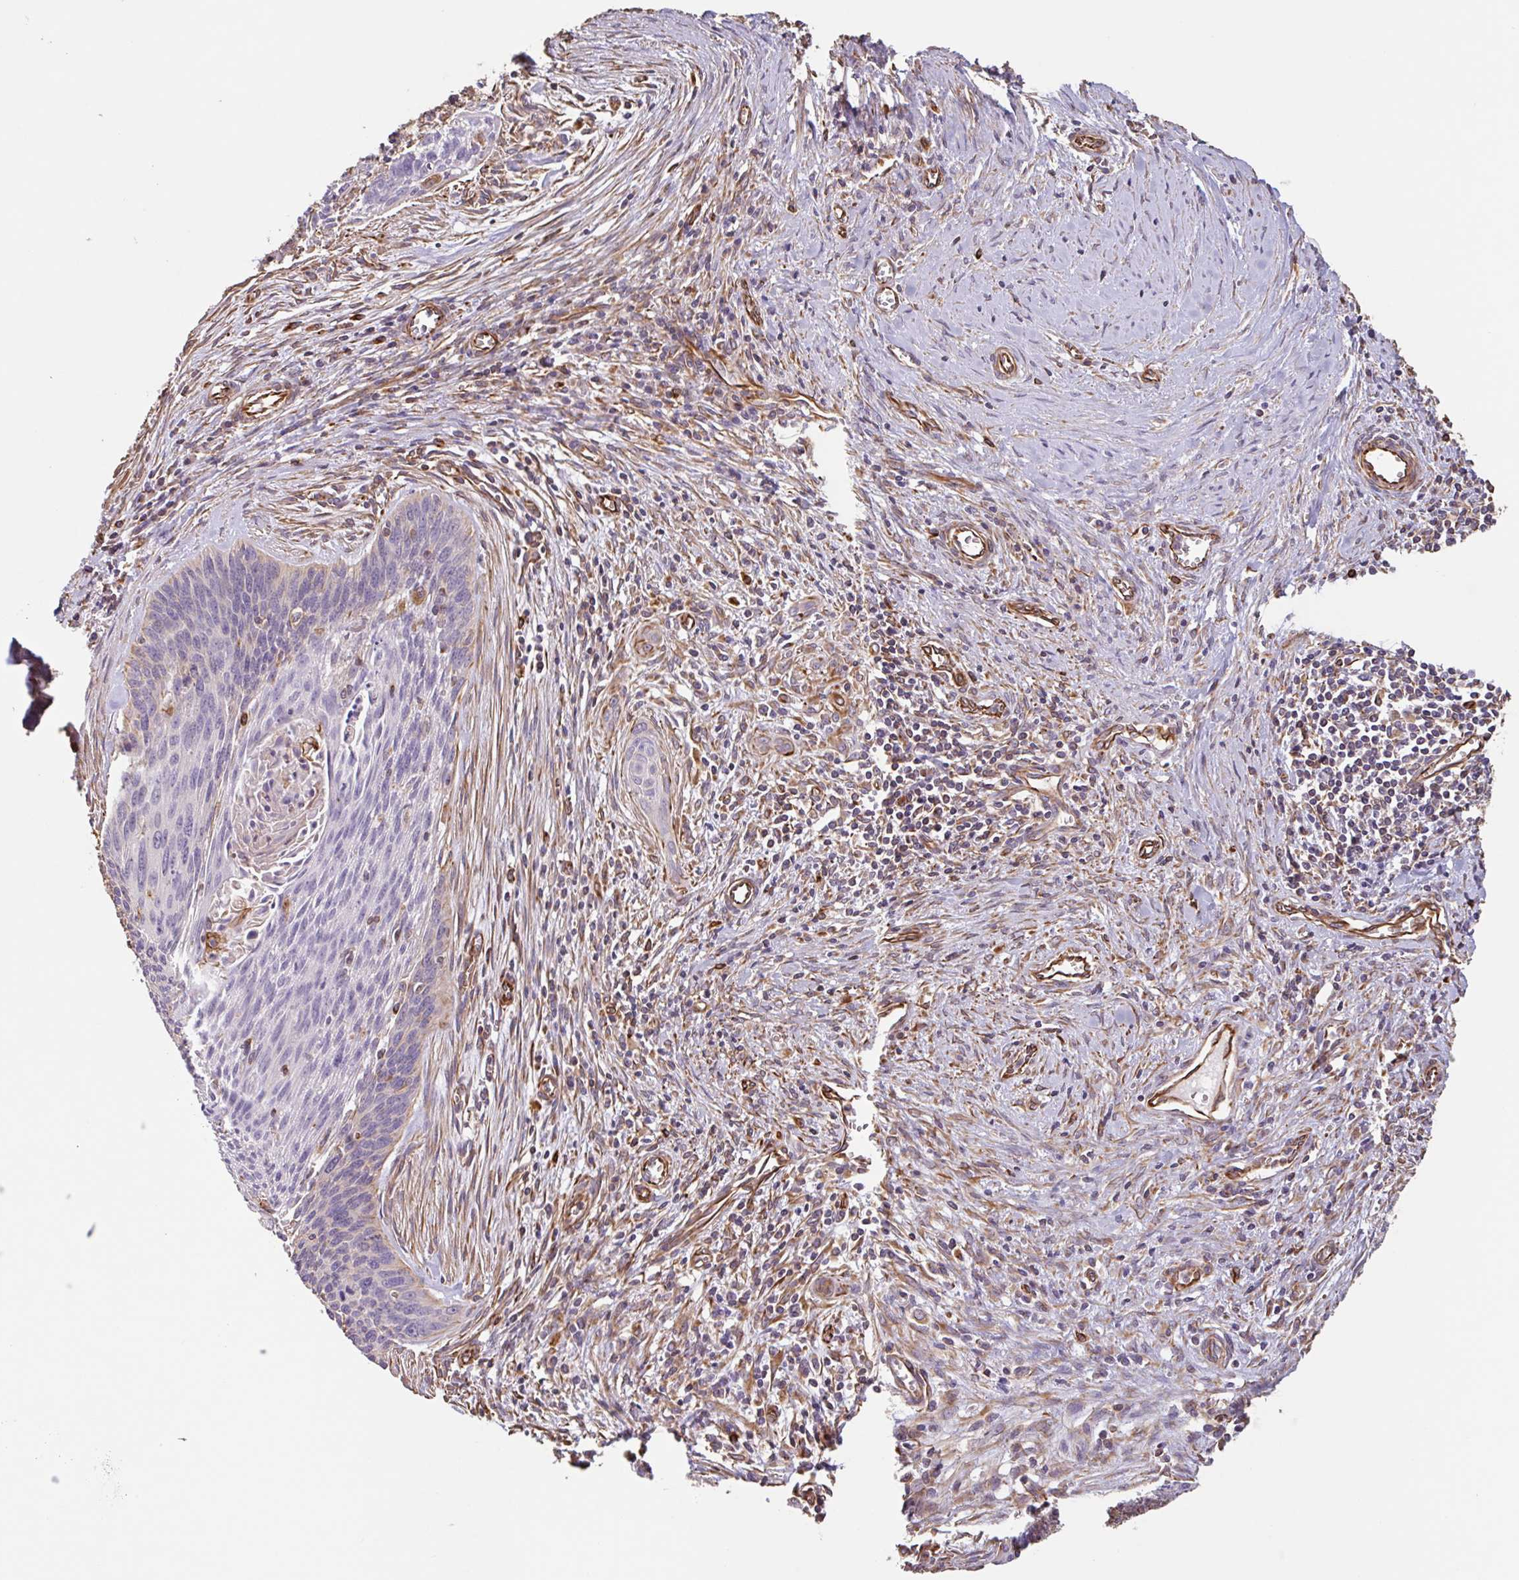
{"staining": {"intensity": "weak", "quantity": "<25%", "location": "cytoplasmic/membranous"}, "tissue": "cervical cancer", "cell_type": "Tumor cells", "image_type": "cancer", "snomed": [{"axis": "morphology", "description": "Squamous cell carcinoma, NOS"}, {"axis": "topography", "description": "Cervix"}], "caption": "Tumor cells show no significant staining in squamous cell carcinoma (cervical). (DAB IHC with hematoxylin counter stain).", "gene": "ZNF790", "patient": {"sex": "female", "age": 55}}